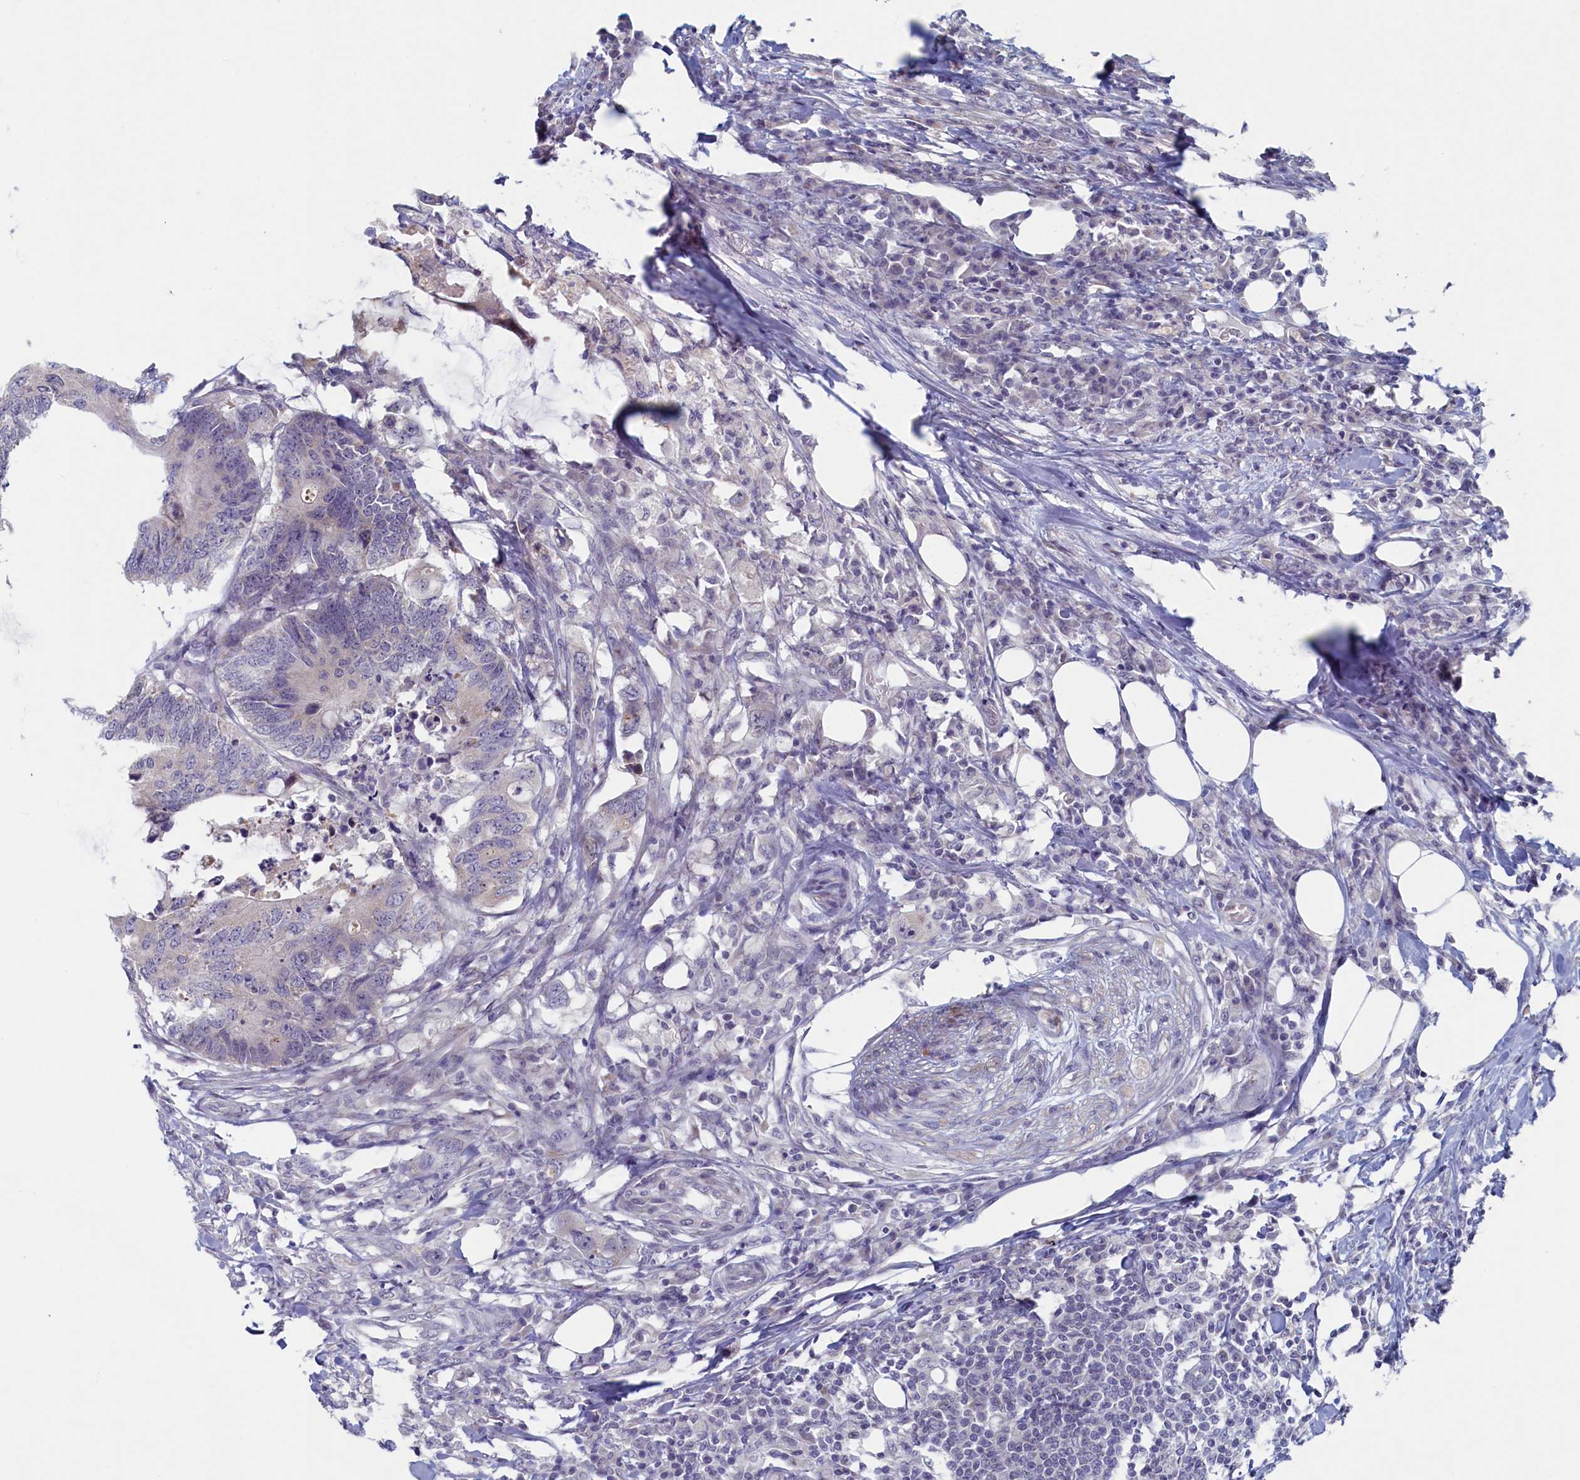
{"staining": {"intensity": "negative", "quantity": "none", "location": "none"}, "tissue": "colorectal cancer", "cell_type": "Tumor cells", "image_type": "cancer", "snomed": [{"axis": "morphology", "description": "Adenocarcinoma, NOS"}, {"axis": "topography", "description": "Colon"}], "caption": "This is an immunohistochemistry photomicrograph of human adenocarcinoma (colorectal). There is no positivity in tumor cells.", "gene": "WDR76", "patient": {"sex": "male", "age": 71}}